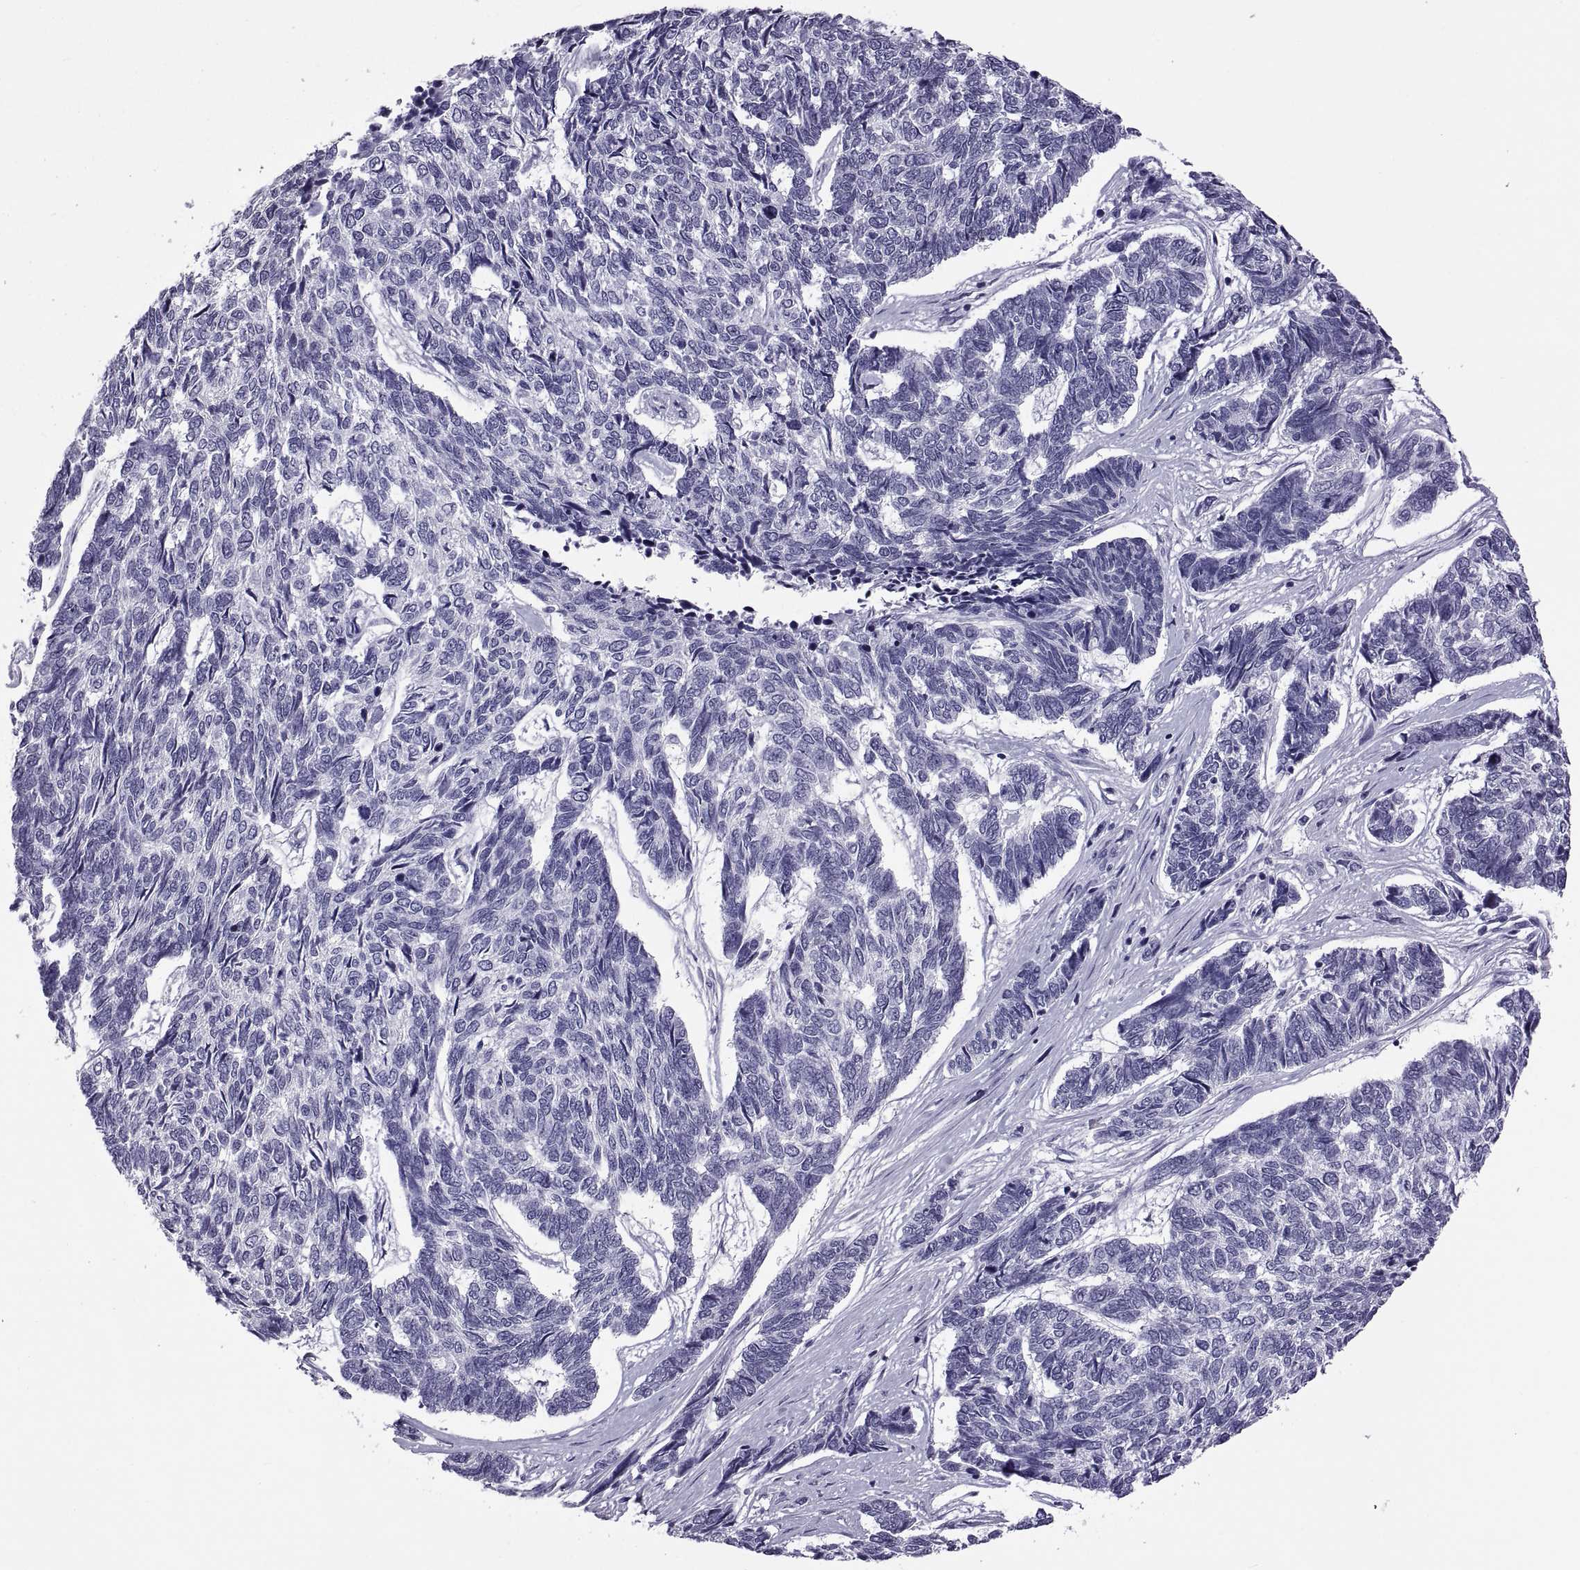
{"staining": {"intensity": "negative", "quantity": "none", "location": "none"}, "tissue": "skin cancer", "cell_type": "Tumor cells", "image_type": "cancer", "snomed": [{"axis": "morphology", "description": "Basal cell carcinoma"}, {"axis": "topography", "description": "Skin"}], "caption": "Tumor cells show no significant protein positivity in skin basal cell carcinoma.", "gene": "RDM1", "patient": {"sex": "female", "age": 65}}